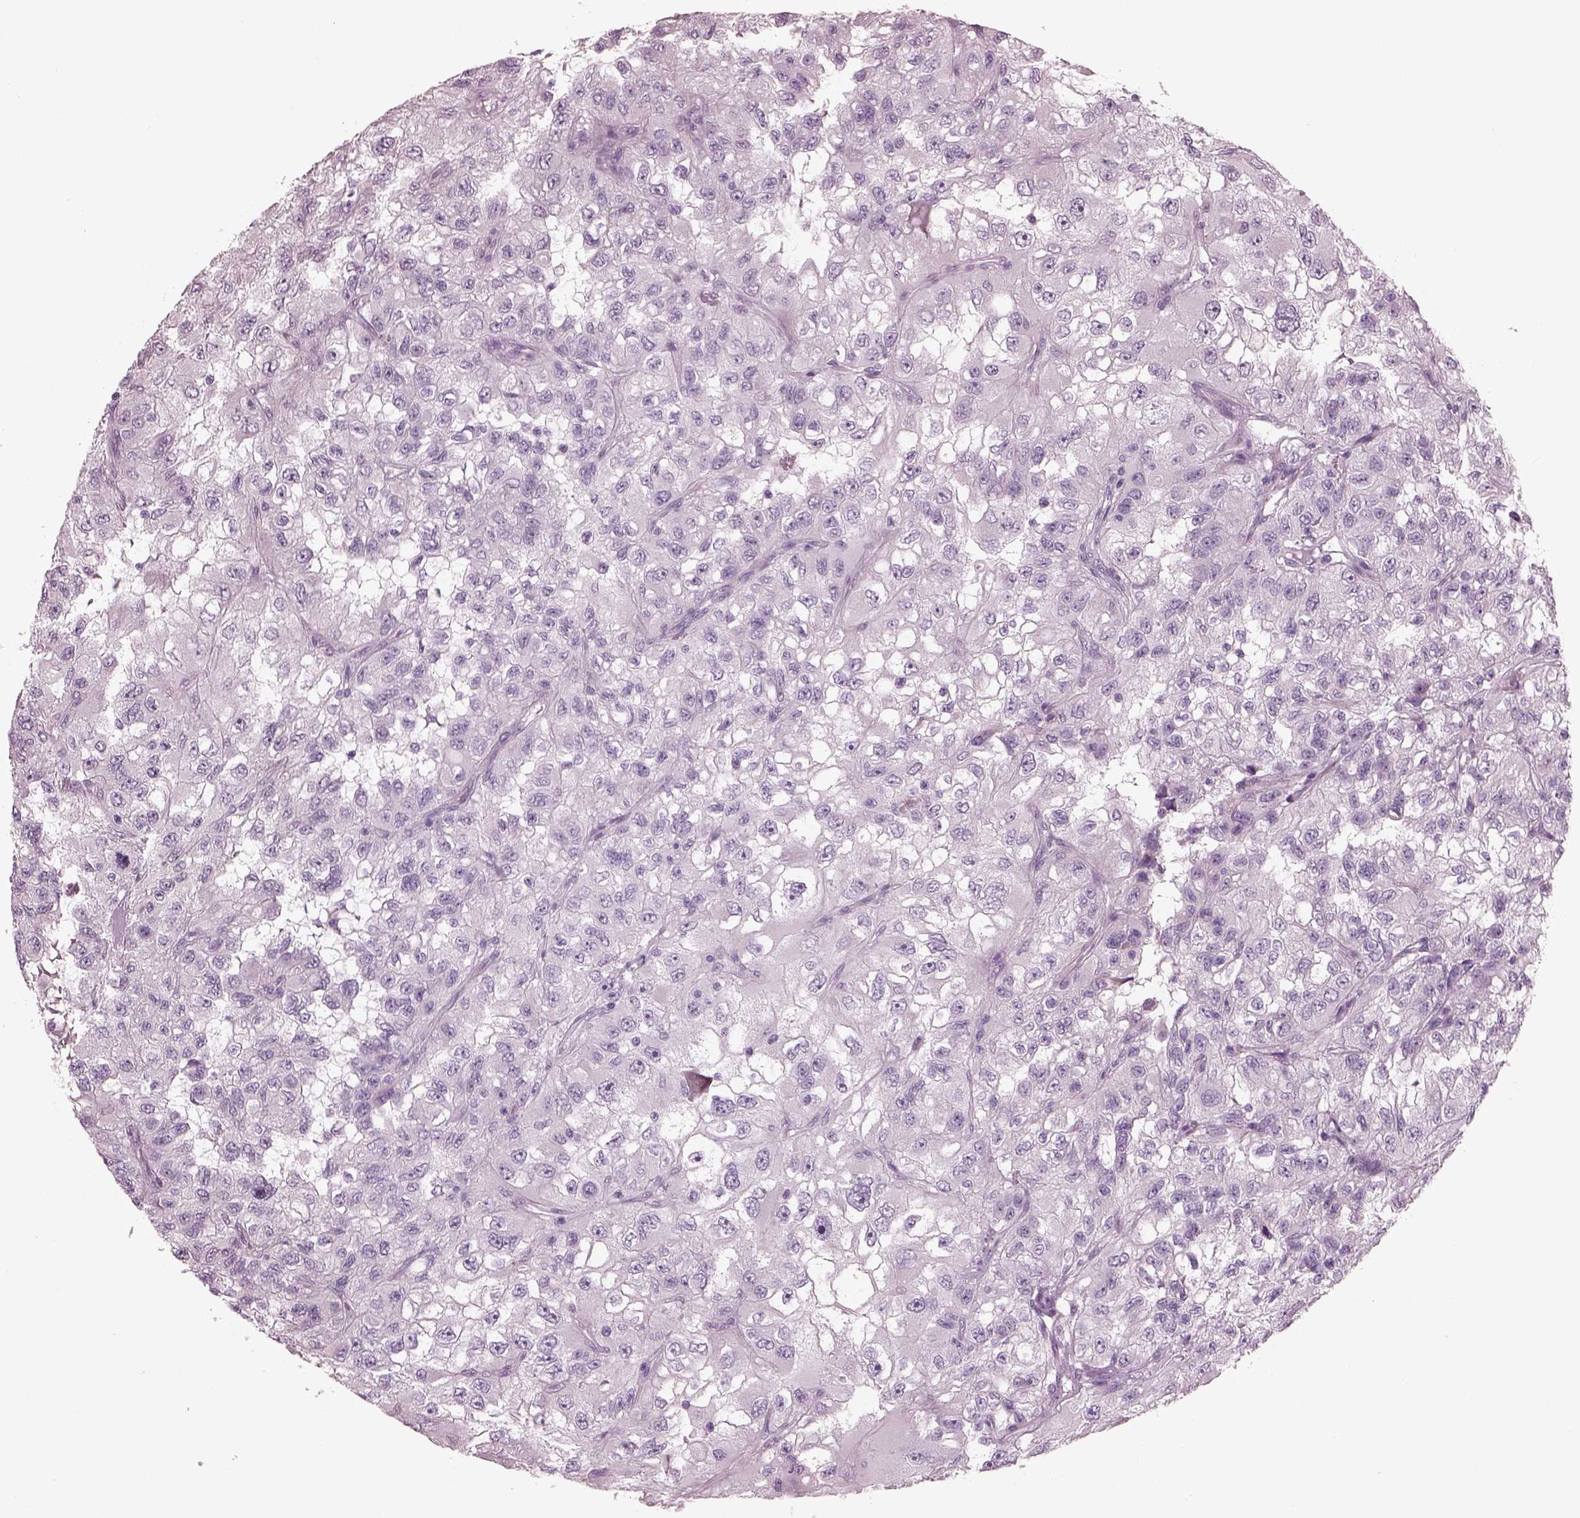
{"staining": {"intensity": "negative", "quantity": "none", "location": "none"}, "tissue": "renal cancer", "cell_type": "Tumor cells", "image_type": "cancer", "snomed": [{"axis": "morphology", "description": "Adenocarcinoma, NOS"}, {"axis": "topography", "description": "Kidney"}], "caption": "A histopathology image of renal cancer stained for a protein shows no brown staining in tumor cells. Brightfield microscopy of immunohistochemistry (IHC) stained with DAB (brown) and hematoxylin (blue), captured at high magnification.", "gene": "CYLC1", "patient": {"sex": "male", "age": 64}}